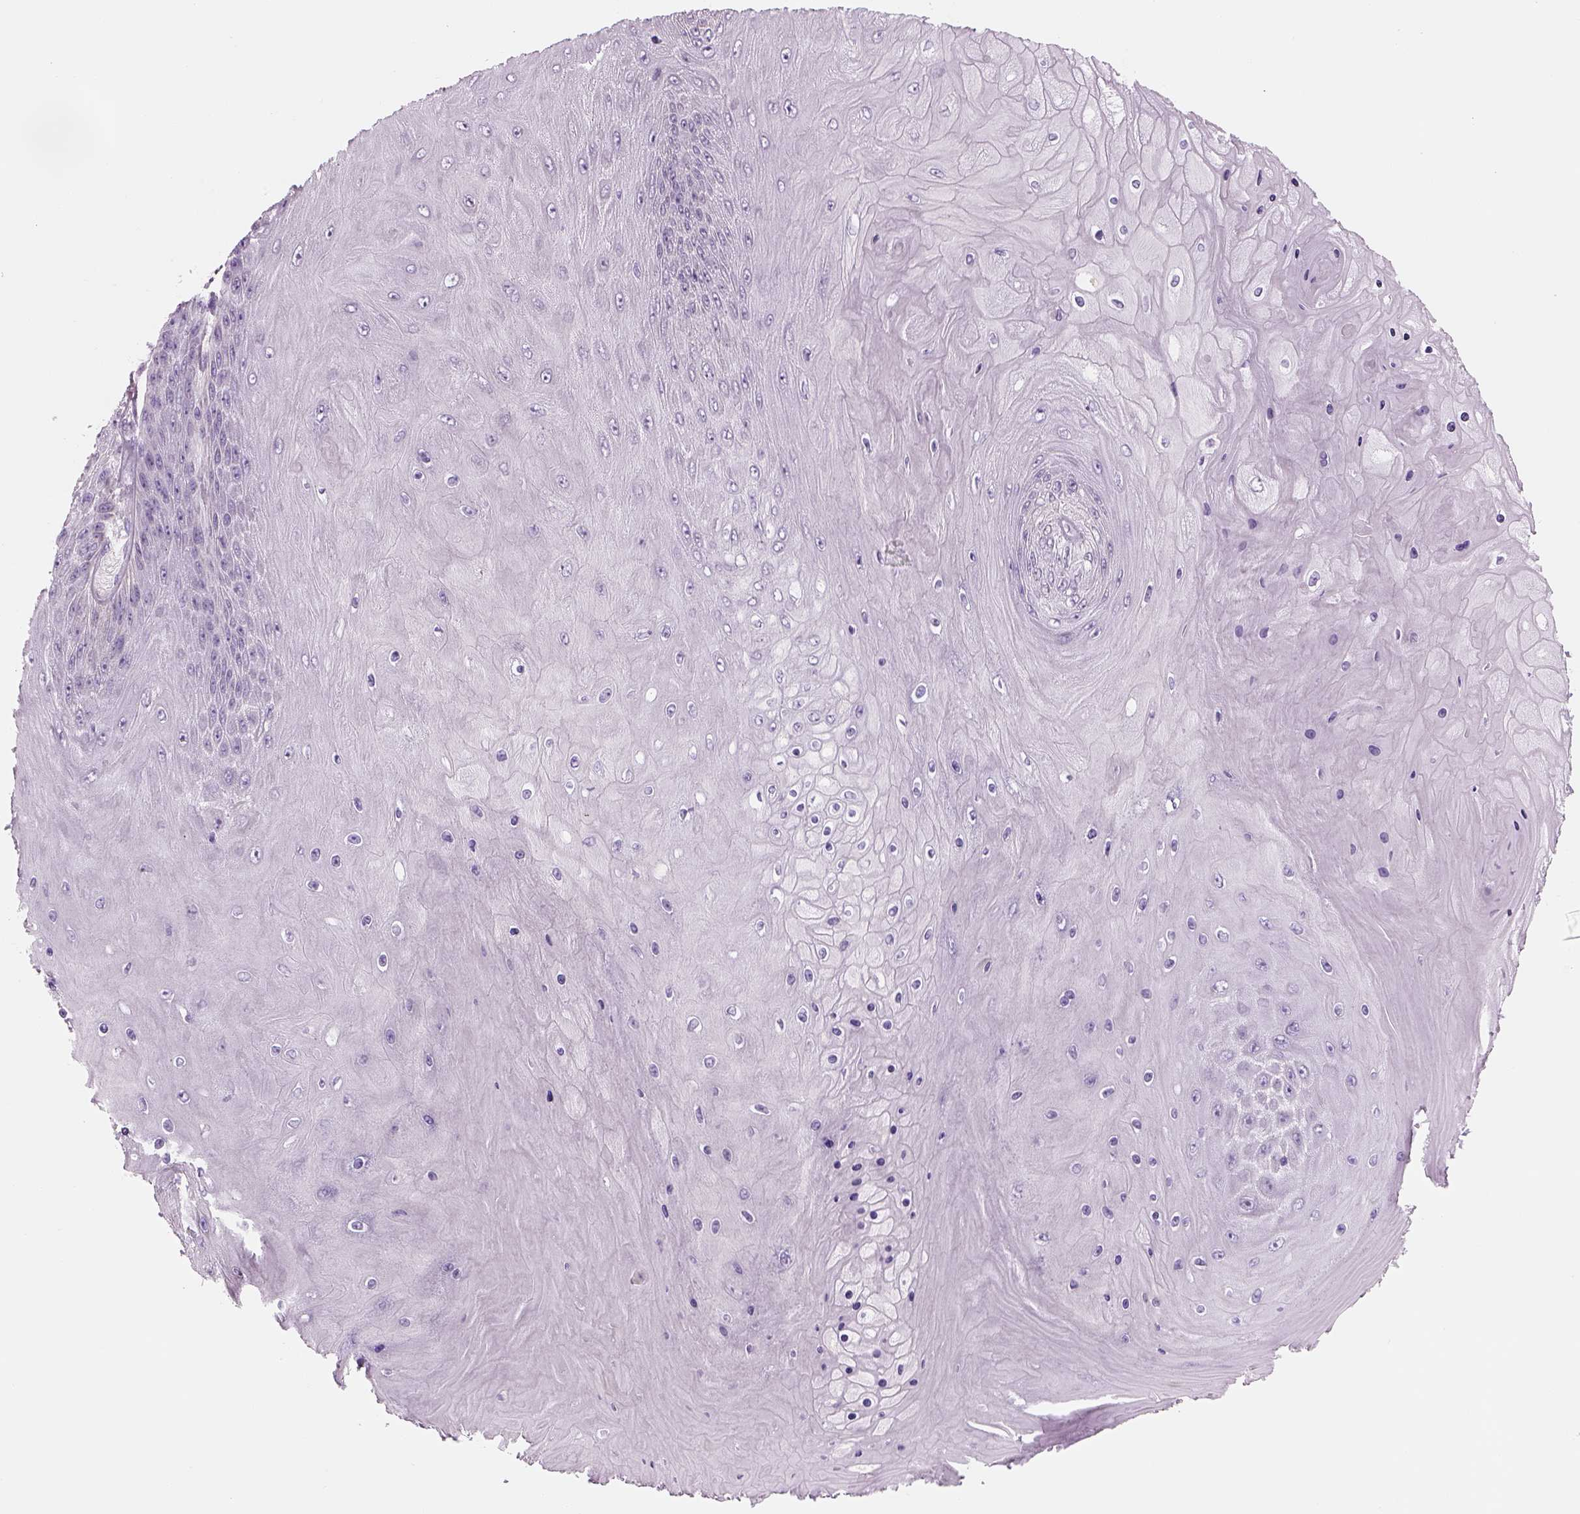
{"staining": {"intensity": "negative", "quantity": "none", "location": "none"}, "tissue": "skin cancer", "cell_type": "Tumor cells", "image_type": "cancer", "snomed": [{"axis": "morphology", "description": "Squamous cell carcinoma, NOS"}, {"axis": "topography", "description": "Skin"}], "caption": "An image of squamous cell carcinoma (skin) stained for a protein exhibits no brown staining in tumor cells.", "gene": "KCNMB4", "patient": {"sex": "male", "age": 62}}